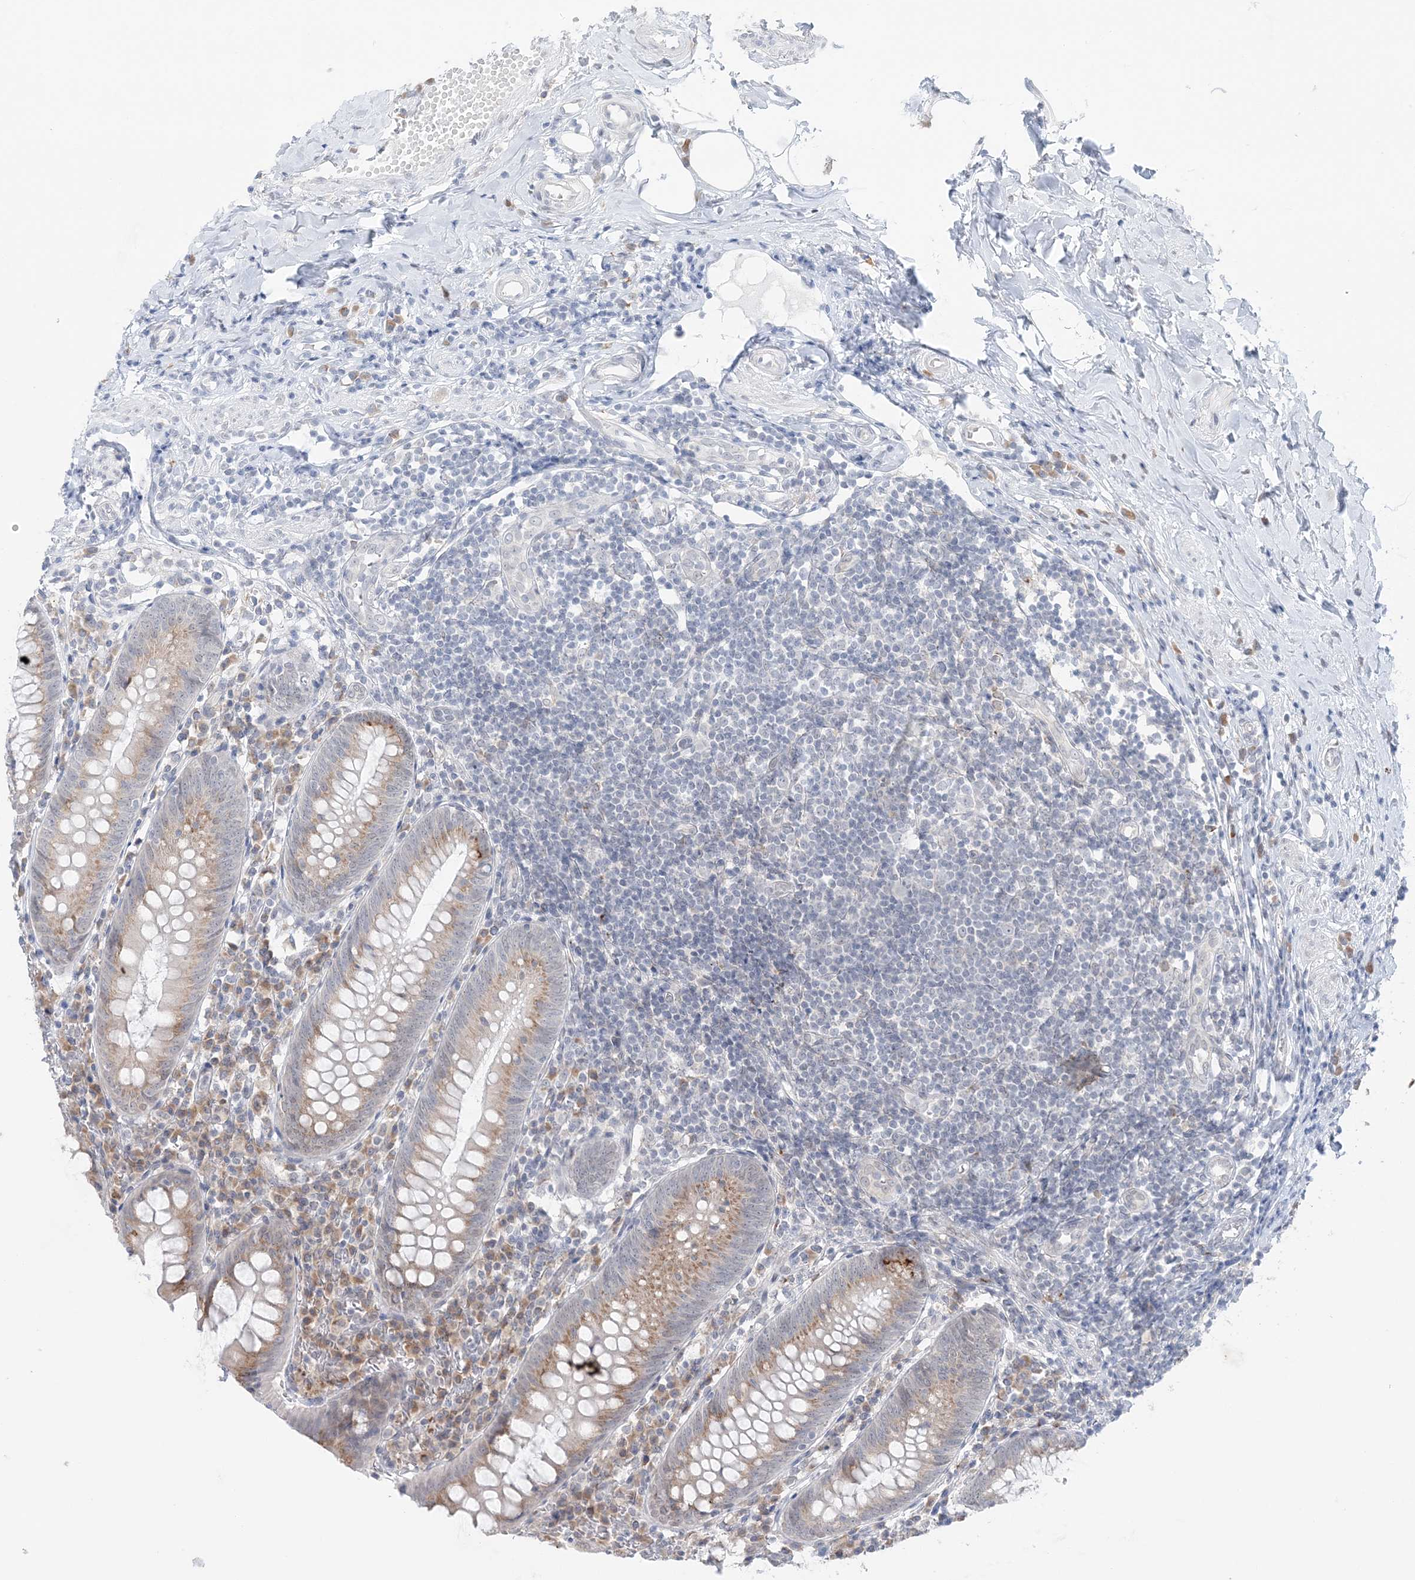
{"staining": {"intensity": "moderate", "quantity": ">75%", "location": "cytoplasmic/membranous"}, "tissue": "appendix", "cell_type": "Glandular cells", "image_type": "normal", "snomed": [{"axis": "morphology", "description": "Normal tissue, NOS"}, {"axis": "topography", "description": "Appendix"}], "caption": "Brown immunohistochemical staining in benign appendix reveals moderate cytoplasmic/membranous positivity in approximately >75% of glandular cells.", "gene": "TMED10", "patient": {"sex": "female", "age": 54}}